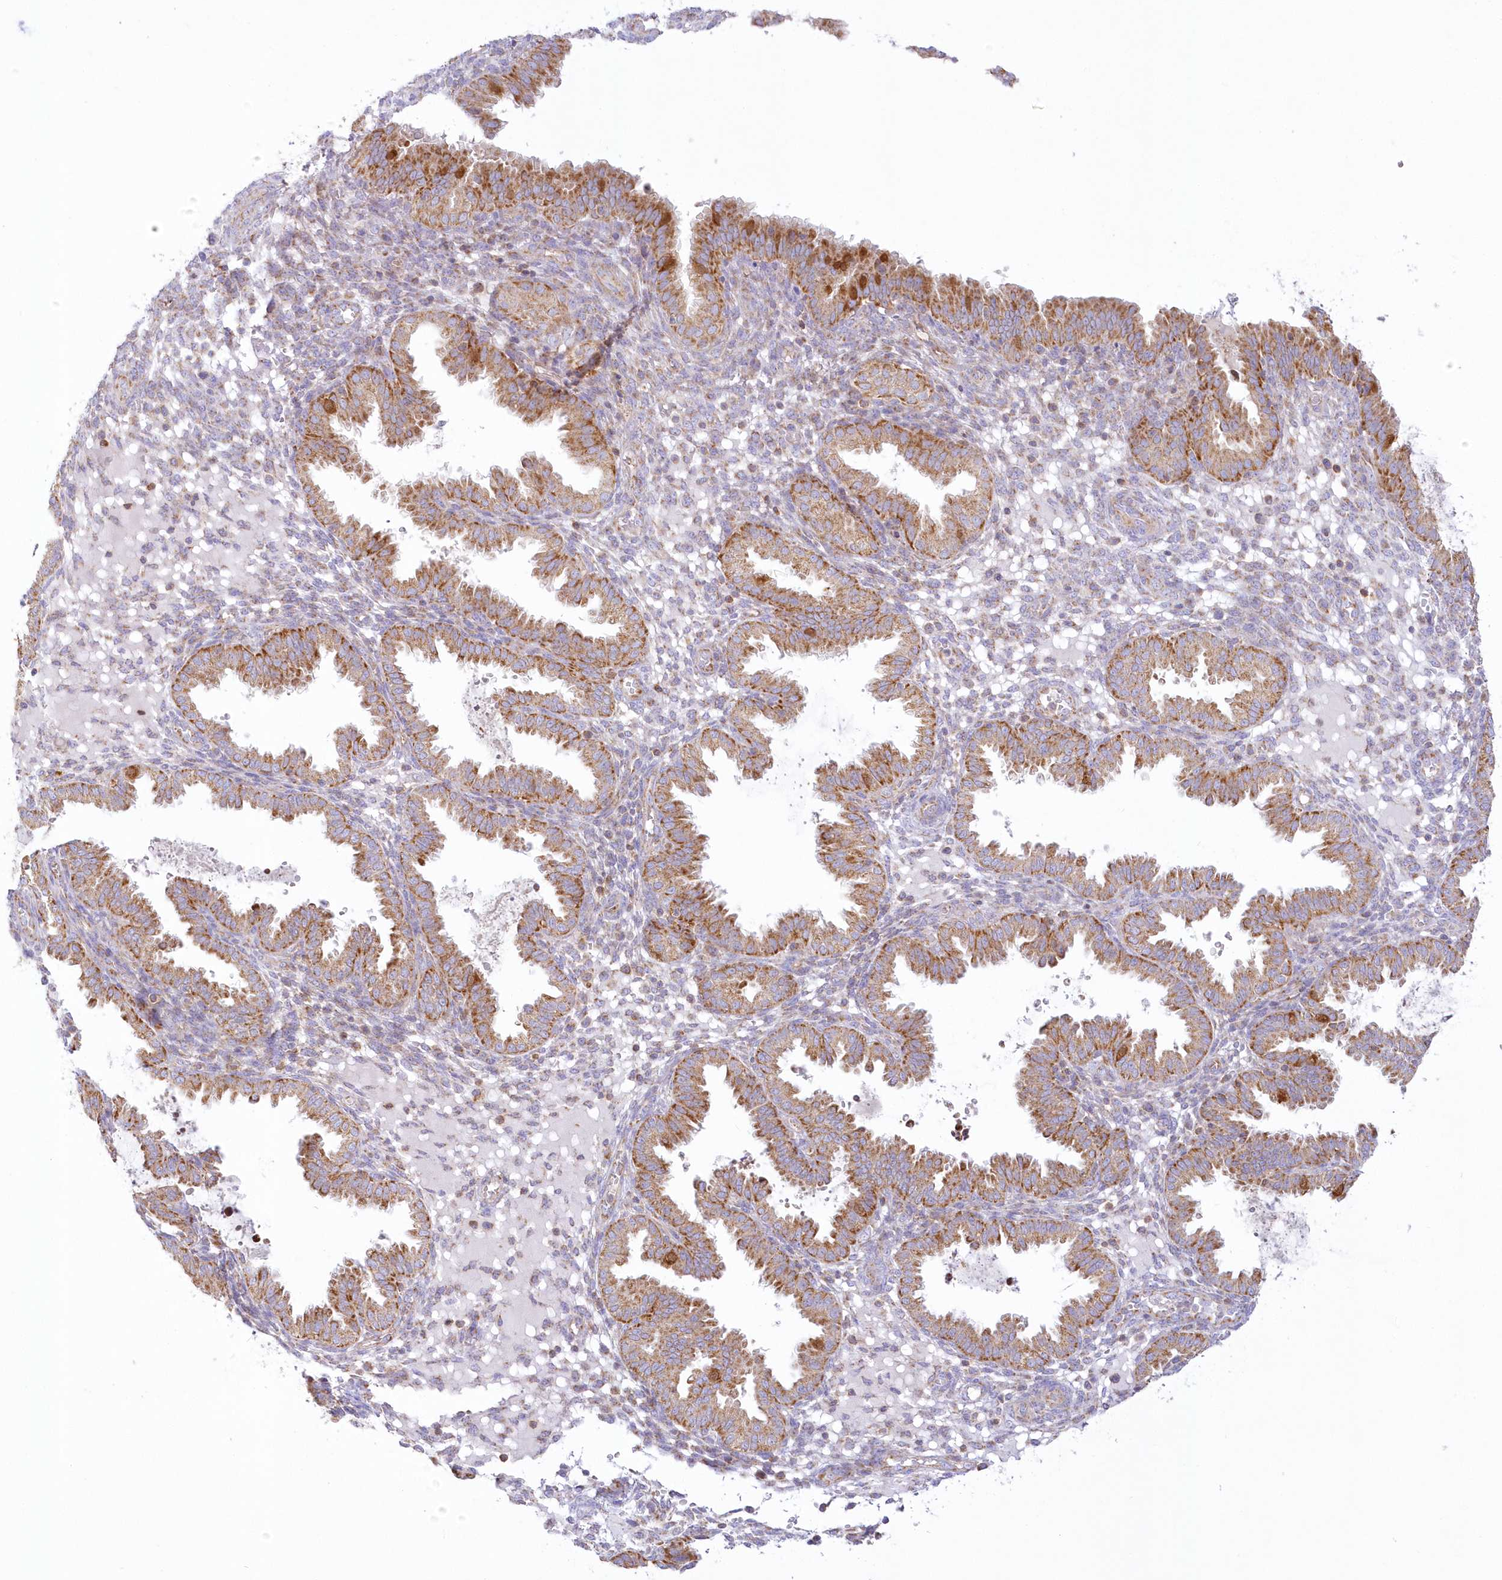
{"staining": {"intensity": "weak", "quantity": "<25%", "location": "cytoplasmic/membranous"}, "tissue": "endometrium", "cell_type": "Cells in endometrial stroma", "image_type": "normal", "snomed": [{"axis": "morphology", "description": "Normal tissue, NOS"}, {"axis": "topography", "description": "Endometrium"}], "caption": "This is an IHC micrograph of normal endometrium. There is no positivity in cells in endometrial stroma.", "gene": "TBC1D14", "patient": {"sex": "female", "age": 33}}